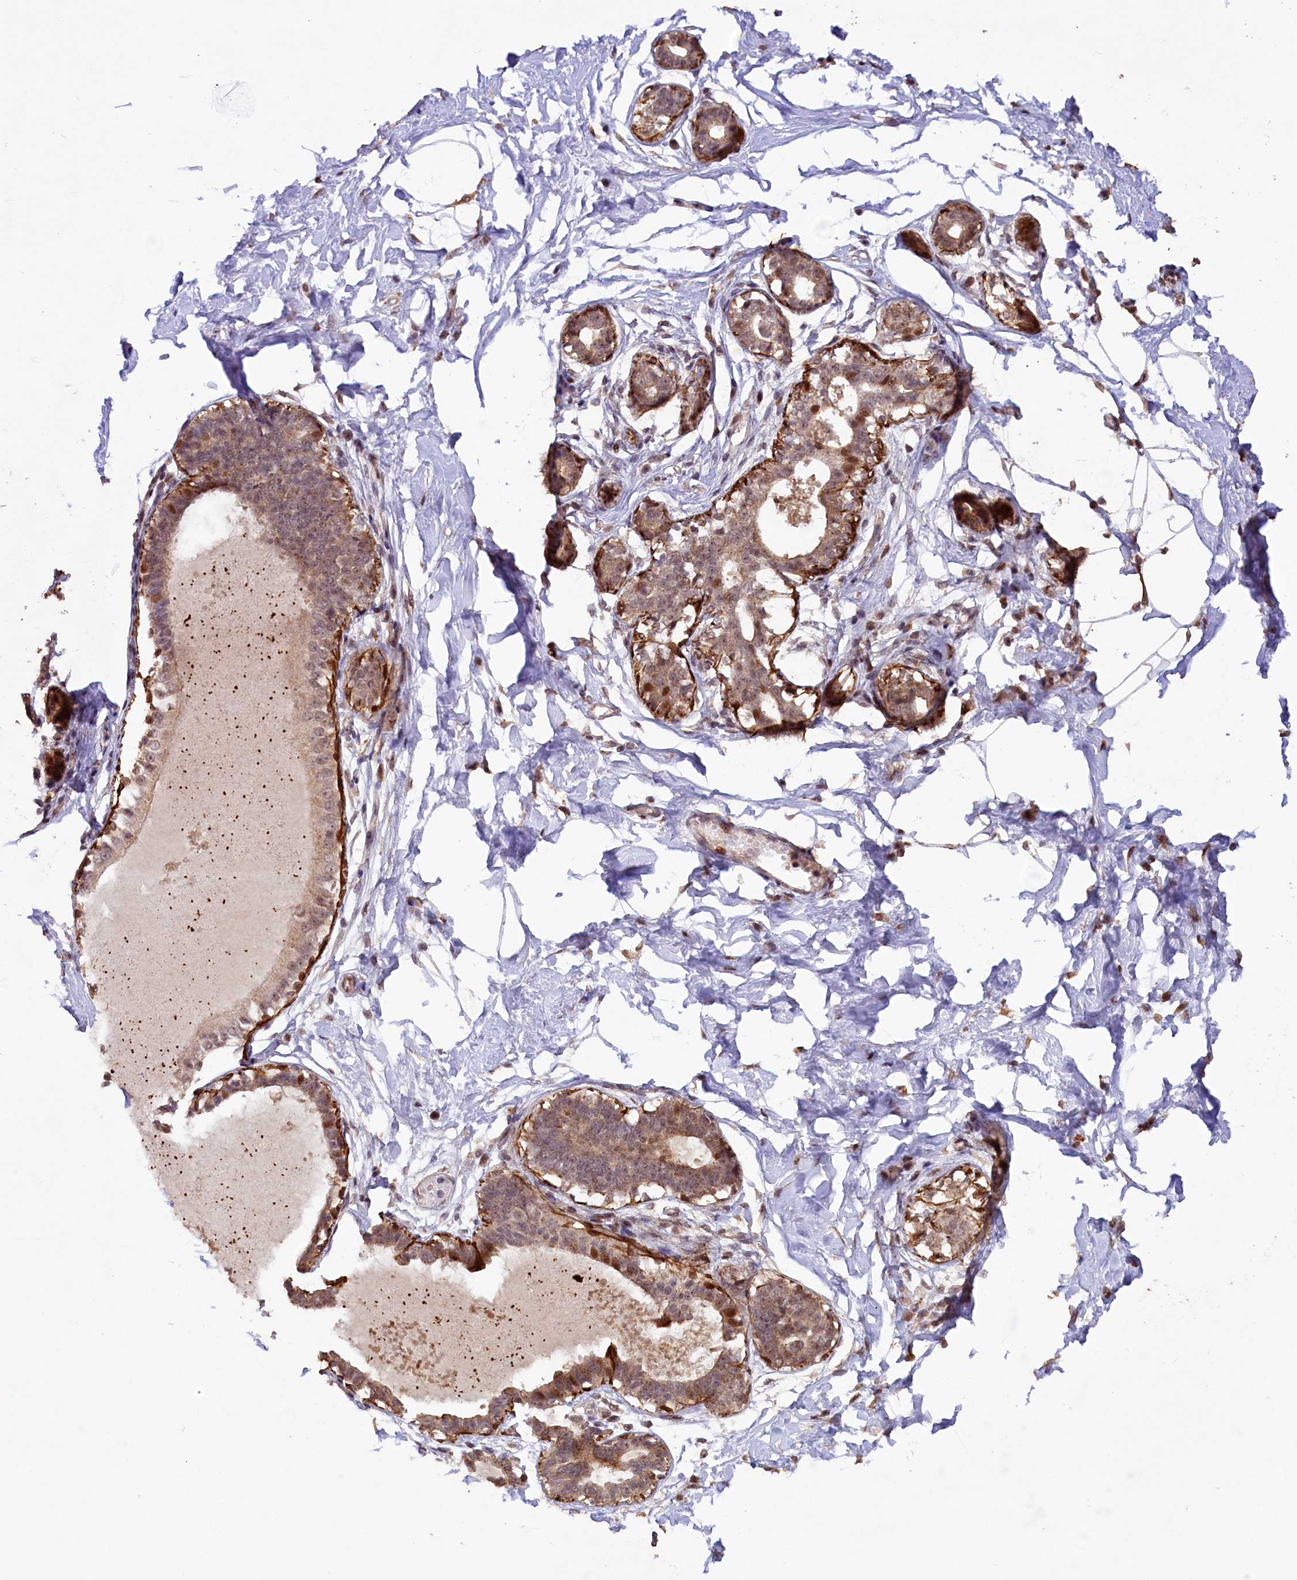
{"staining": {"intensity": "moderate", "quantity": ">75%", "location": "cytoplasmic/membranous"}, "tissue": "breast", "cell_type": "Adipocytes", "image_type": "normal", "snomed": [{"axis": "morphology", "description": "Normal tissue, NOS"}, {"axis": "topography", "description": "Breast"}], "caption": "Immunohistochemical staining of normal human breast demonstrates >75% levels of moderate cytoplasmic/membranous protein staining in about >75% of adipocytes.", "gene": "SHPRH", "patient": {"sex": "female", "age": 45}}